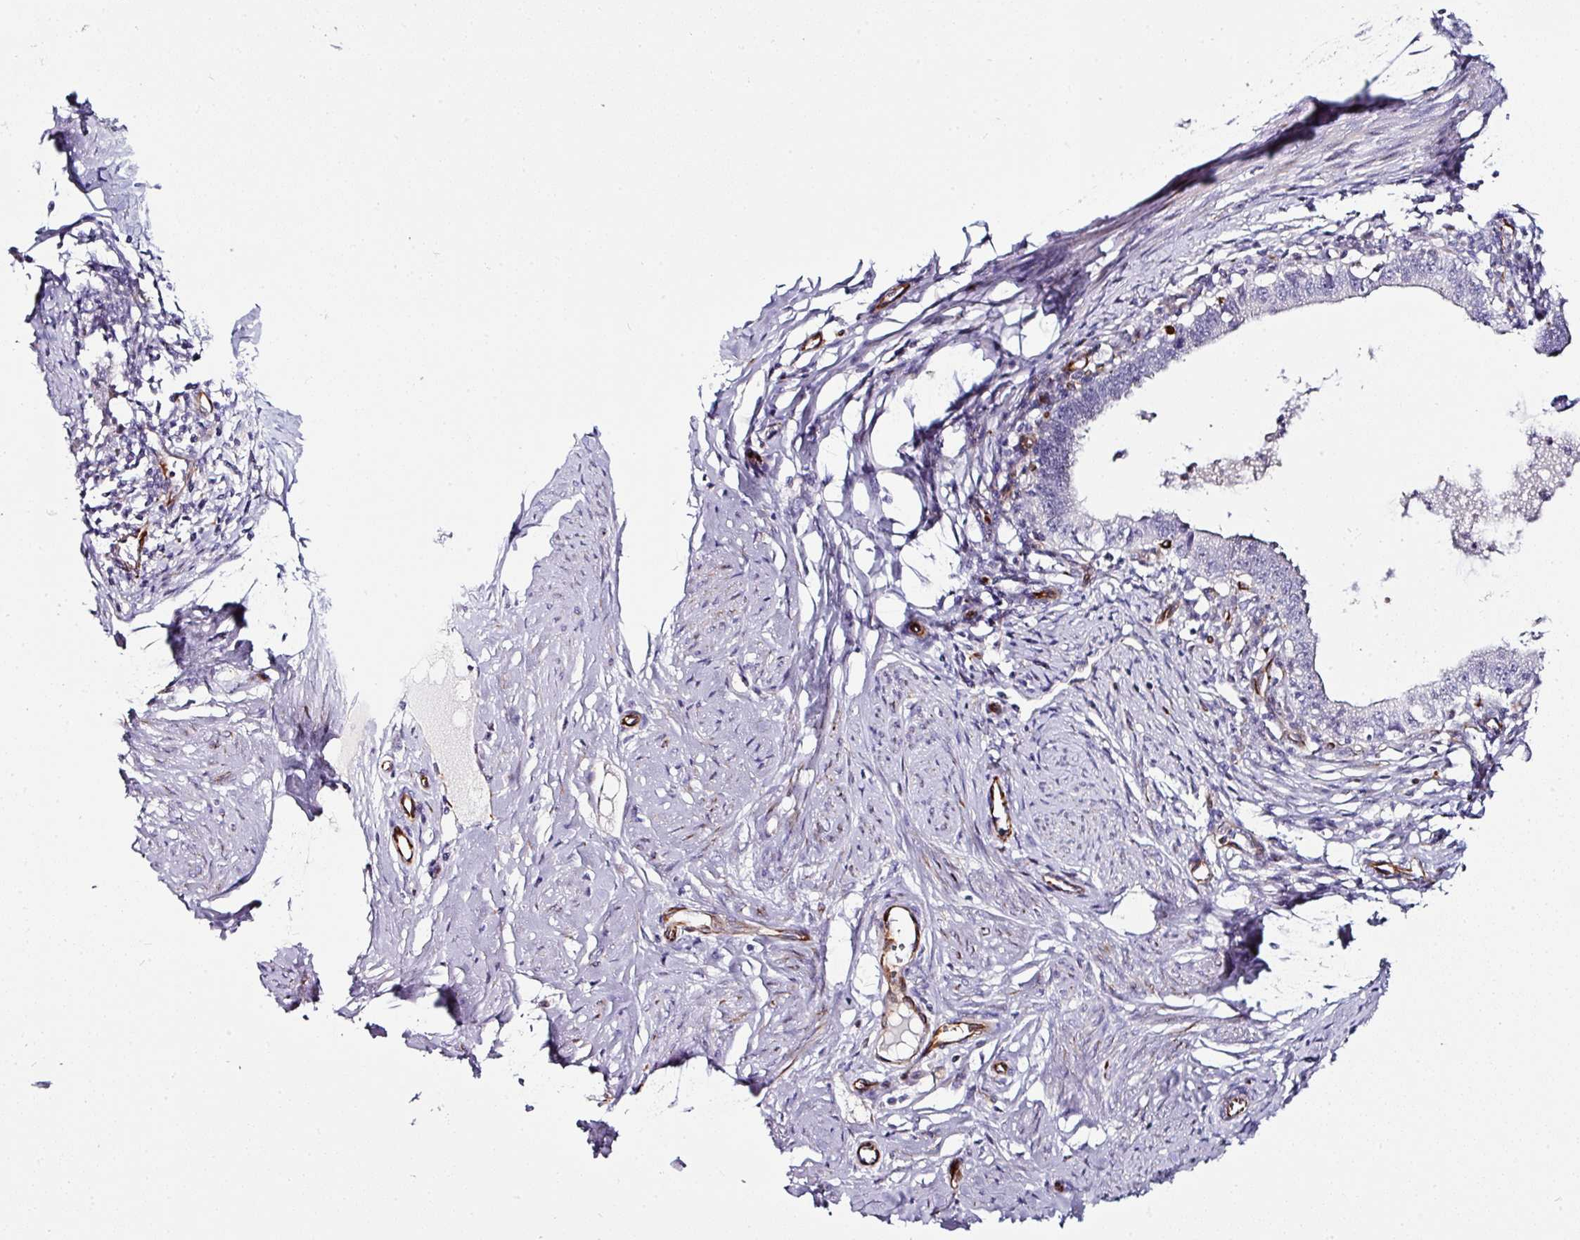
{"staining": {"intensity": "negative", "quantity": "none", "location": "none"}, "tissue": "cervical cancer", "cell_type": "Tumor cells", "image_type": "cancer", "snomed": [{"axis": "morphology", "description": "Adenocarcinoma, NOS"}, {"axis": "topography", "description": "Cervix"}], "caption": "Human cervical adenocarcinoma stained for a protein using IHC demonstrates no positivity in tumor cells.", "gene": "TMPRSS9", "patient": {"sex": "female", "age": 36}}